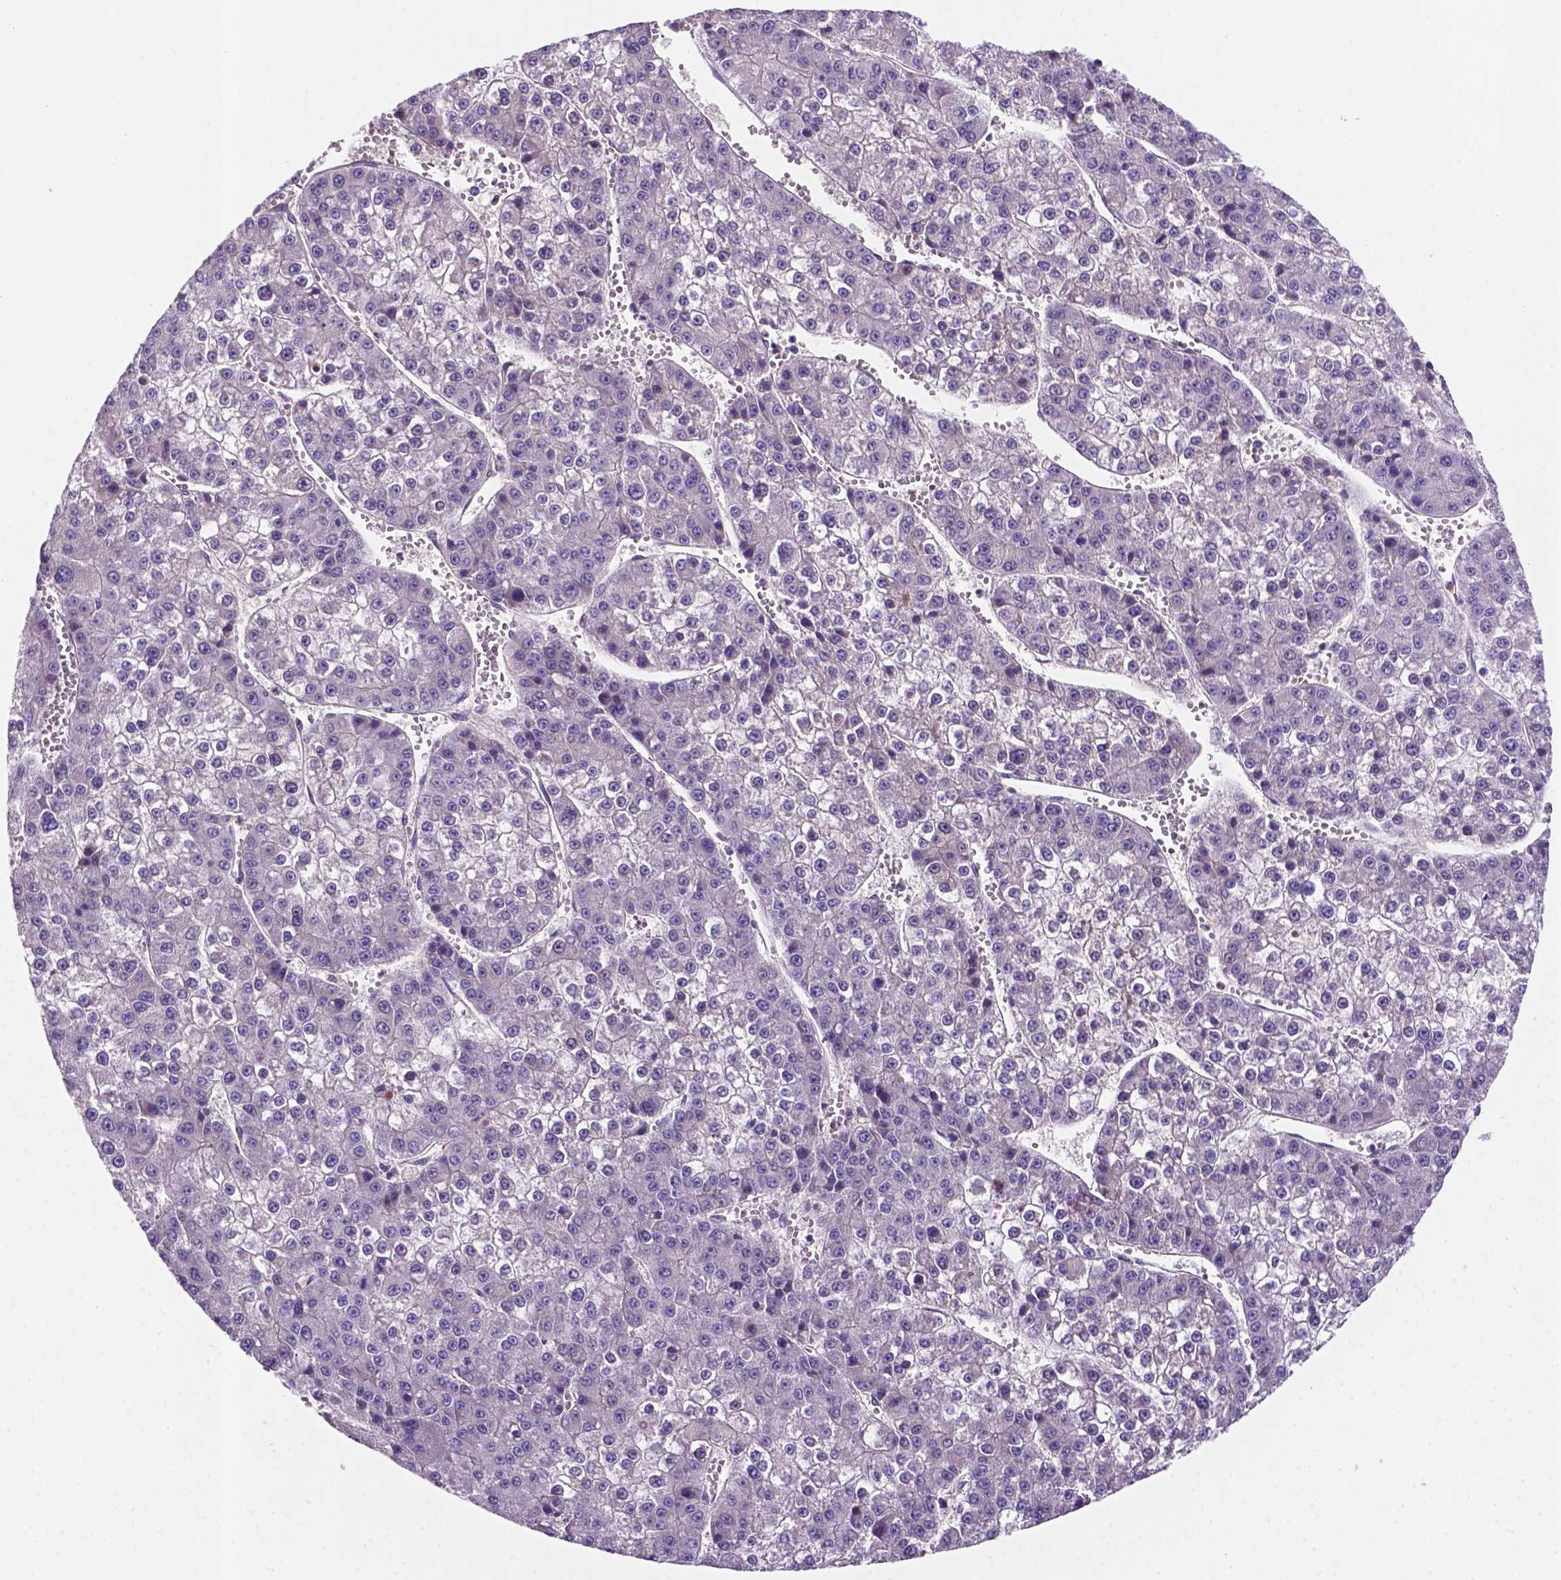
{"staining": {"intensity": "negative", "quantity": "none", "location": "none"}, "tissue": "liver cancer", "cell_type": "Tumor cells", "image_type": "cancer", "snomed": [{"axis": "morphology", "description": "Carcinoma, Hepatocellular, NOS"}, {"axis": "topography", "description": "Liver"}], "caption": "This micrograph is of liver cancer (hepatocellular carcinoma) stained with immunohistochemistry to label a protein in brown with the nuclei are counter-stained blue. There is no expression in tumor cells. (DAB (3,3'-diaminobenzidine) IHC visualized using brightfield microscopy, high magnification).", "gene": "TM4SF20", "patient": {"sex": "female", "age": 73}}